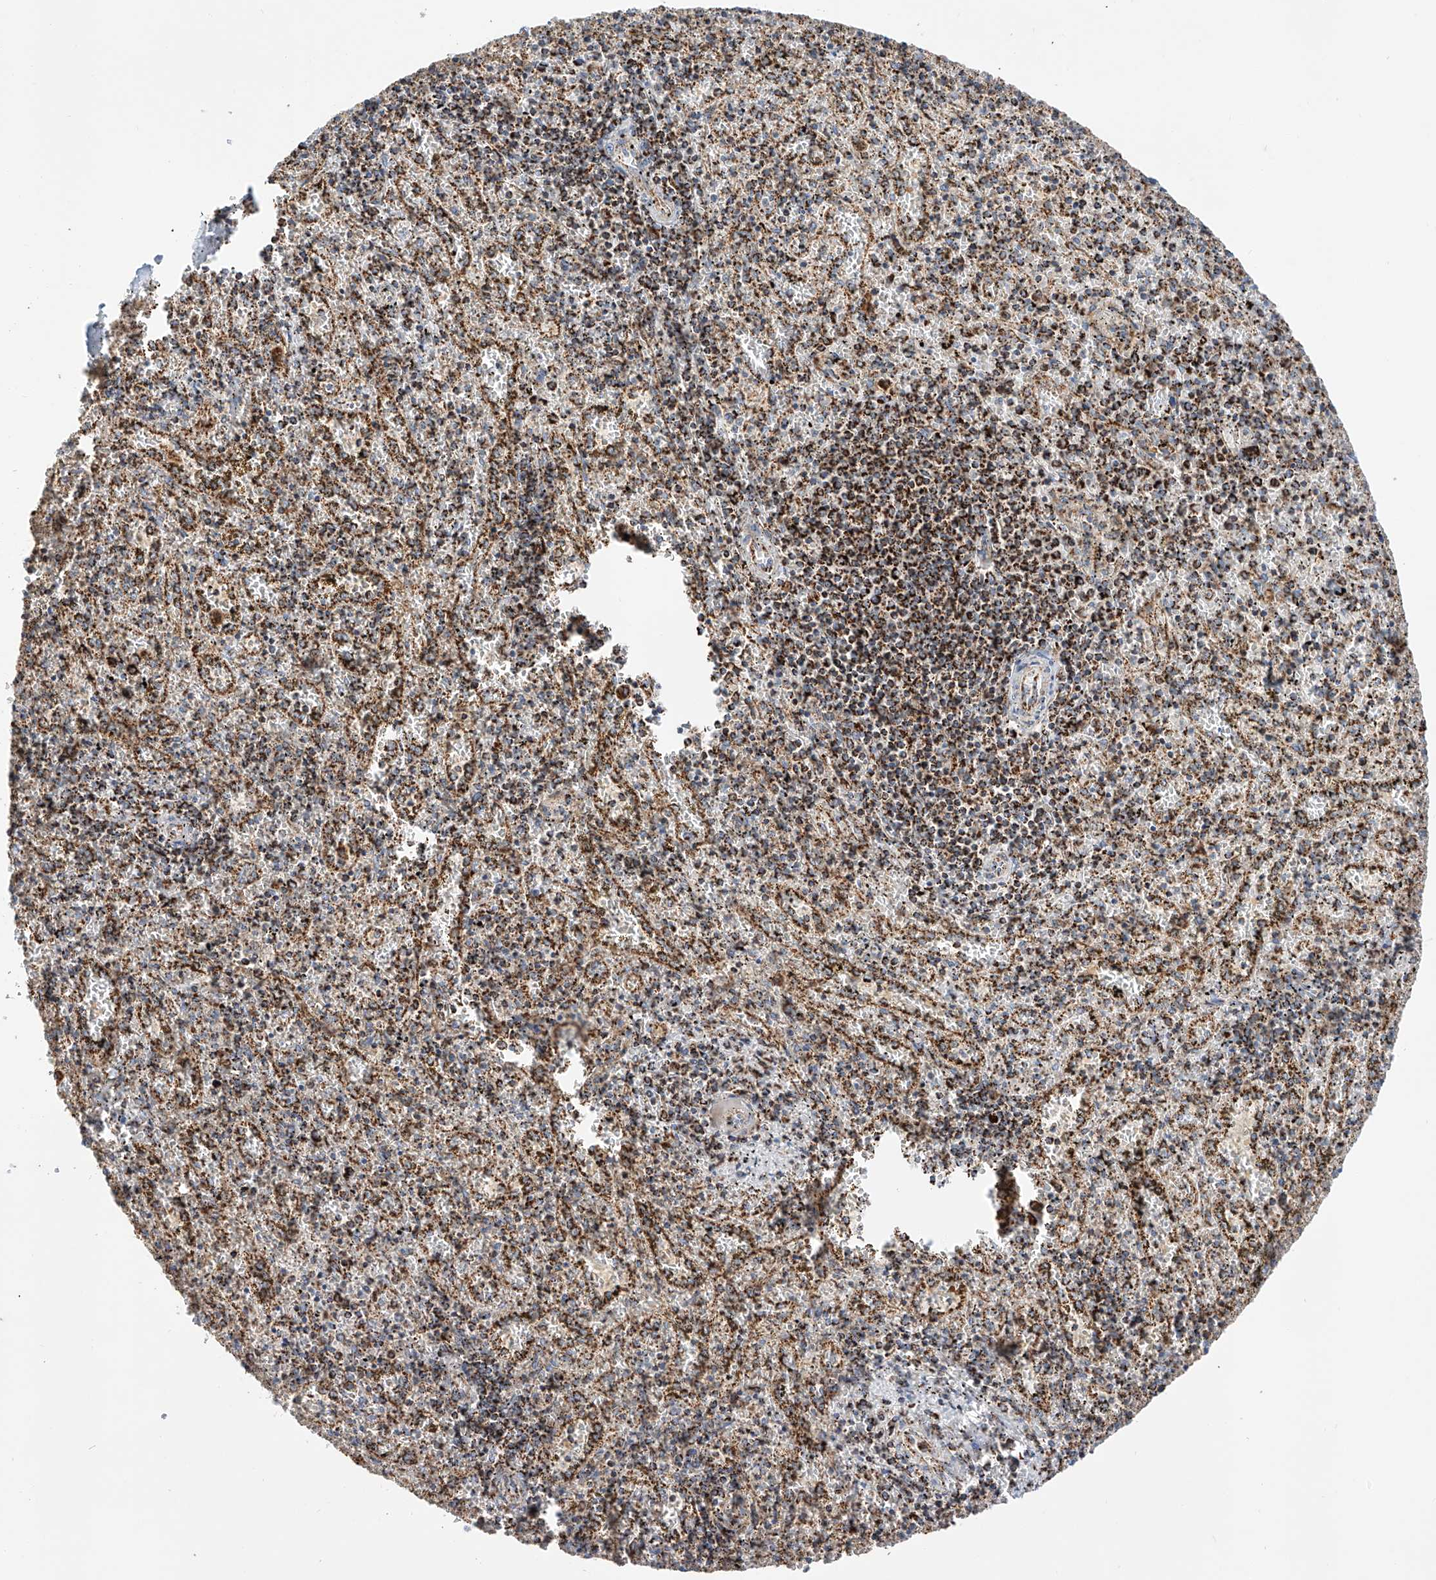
{"staining": {"intensity": "moderate", "quantity": ">75%", "location": "cytoplasmic/membranous"}, "tissue": "spleen", "cell_type": "Cells in red pulp", "image_type": "normal", "snomed": [{"axis": "morphology", "description": "Normal tissue, NOS"}, {"axis": "topography", "description": "Spleen"}], "caption": "About >75% of cells in red pulp in normal spleen display moderate cytoplasmic/membranous protein staining as visualized by brown immunohistochemical staining.", "gene": "TTC27", "patient": {"sex": "male", "age": 11}}